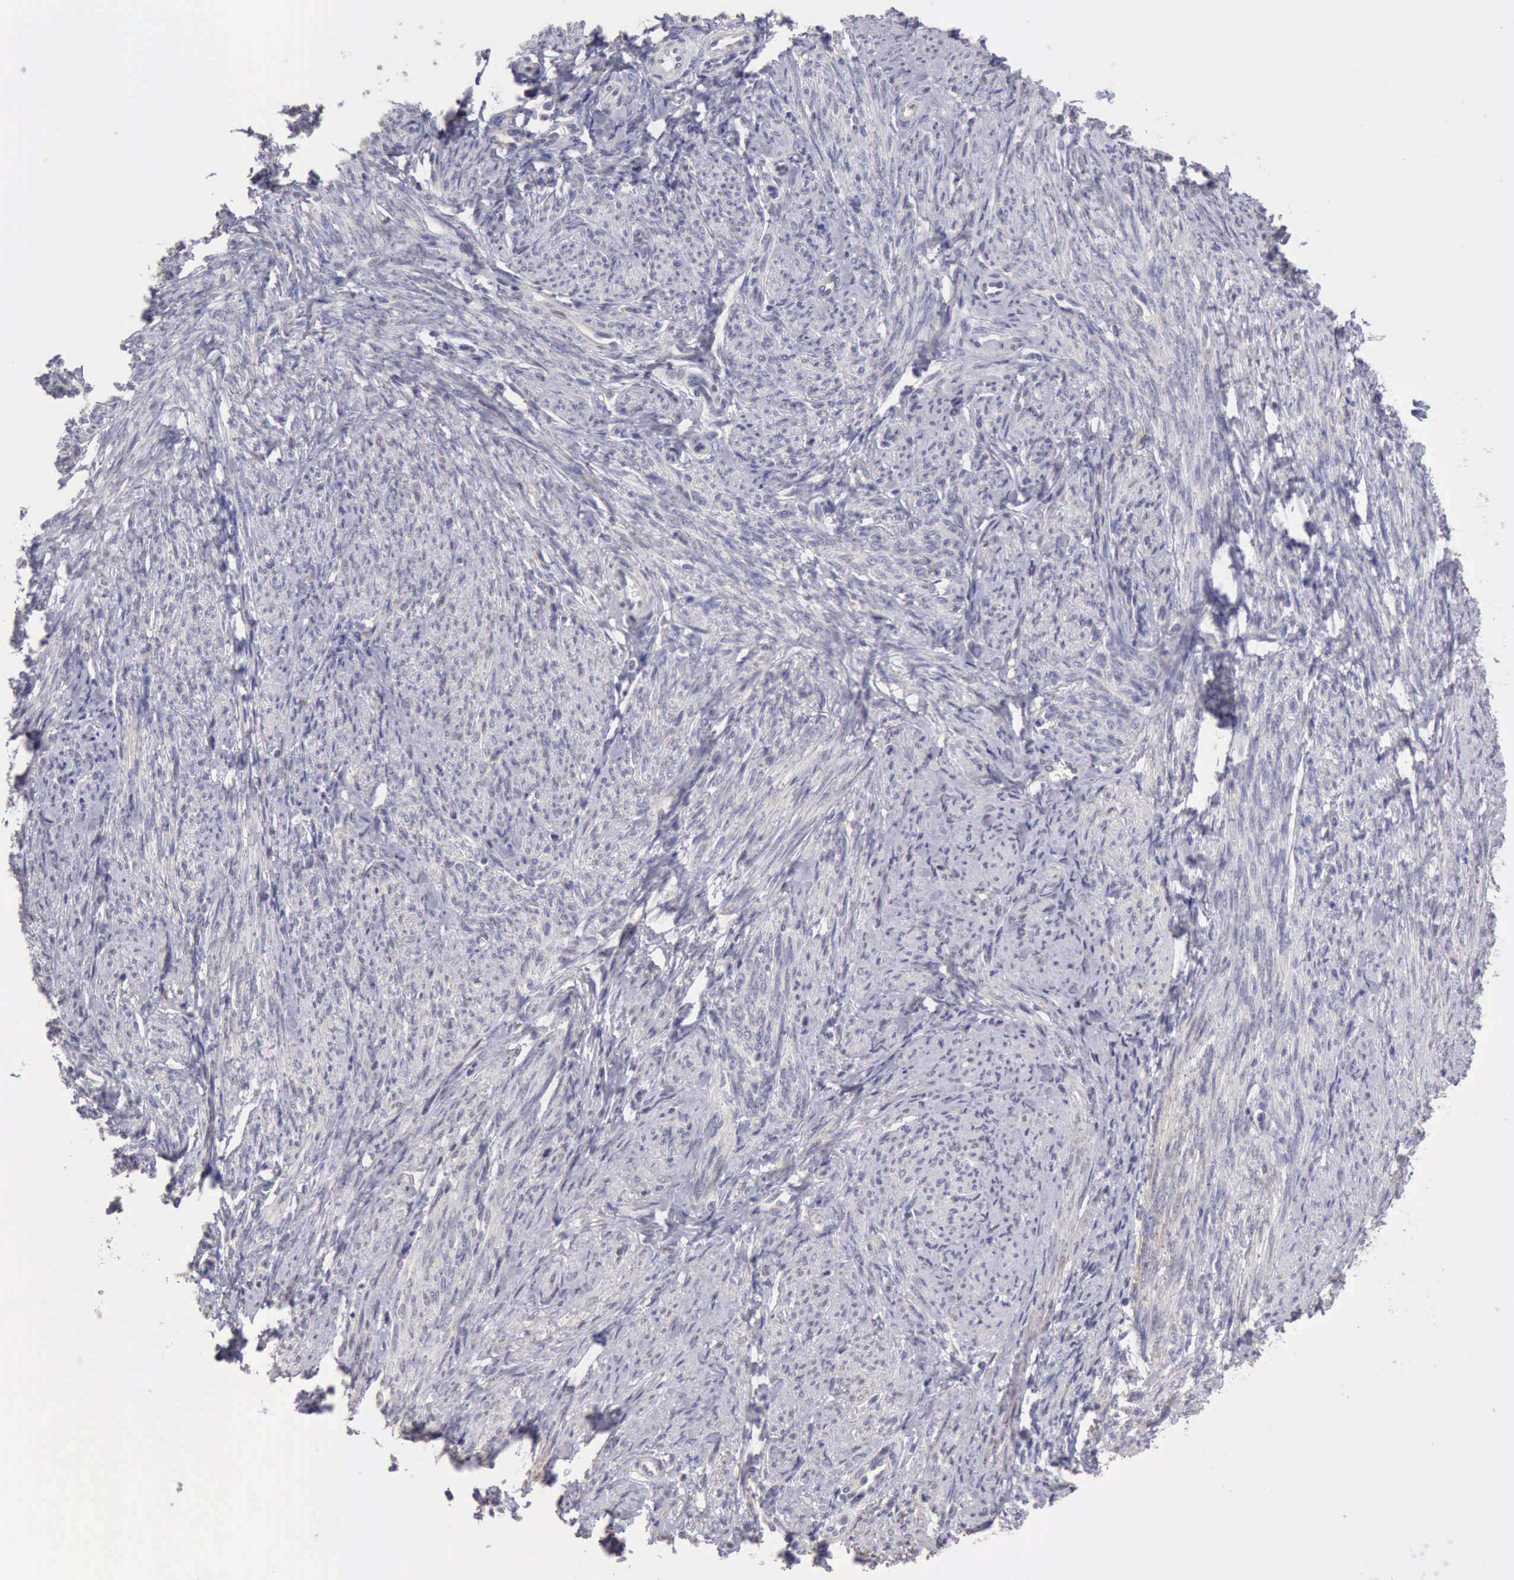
{"staining": {"intensity": "negative", "quantity": "none", "location": "none"}, "tissue": "smooth muscle", "cell_type": "Smooth muscle cells", "image_type": "normal", "snomed": [{"axis": "morphology", "description": "Normal tissue, NOS"}, {"axis": "topography", "description": "Smooth muscle"}, {"axis": "topography", "description": "Cervix"}], "caption": "High magnification brightfield microscopy of benign smooth muscle stained with DAB (brown) and counterstained with hematoxylin (blue): smooth muscle cells show no significant expression. (Brightfield microscopy of DAB (3,3'-diaminobenzidine) immunohistochemistry at high magnification).", "gene": "KCND1", "patient": {"sex": "female", "age": 70}}